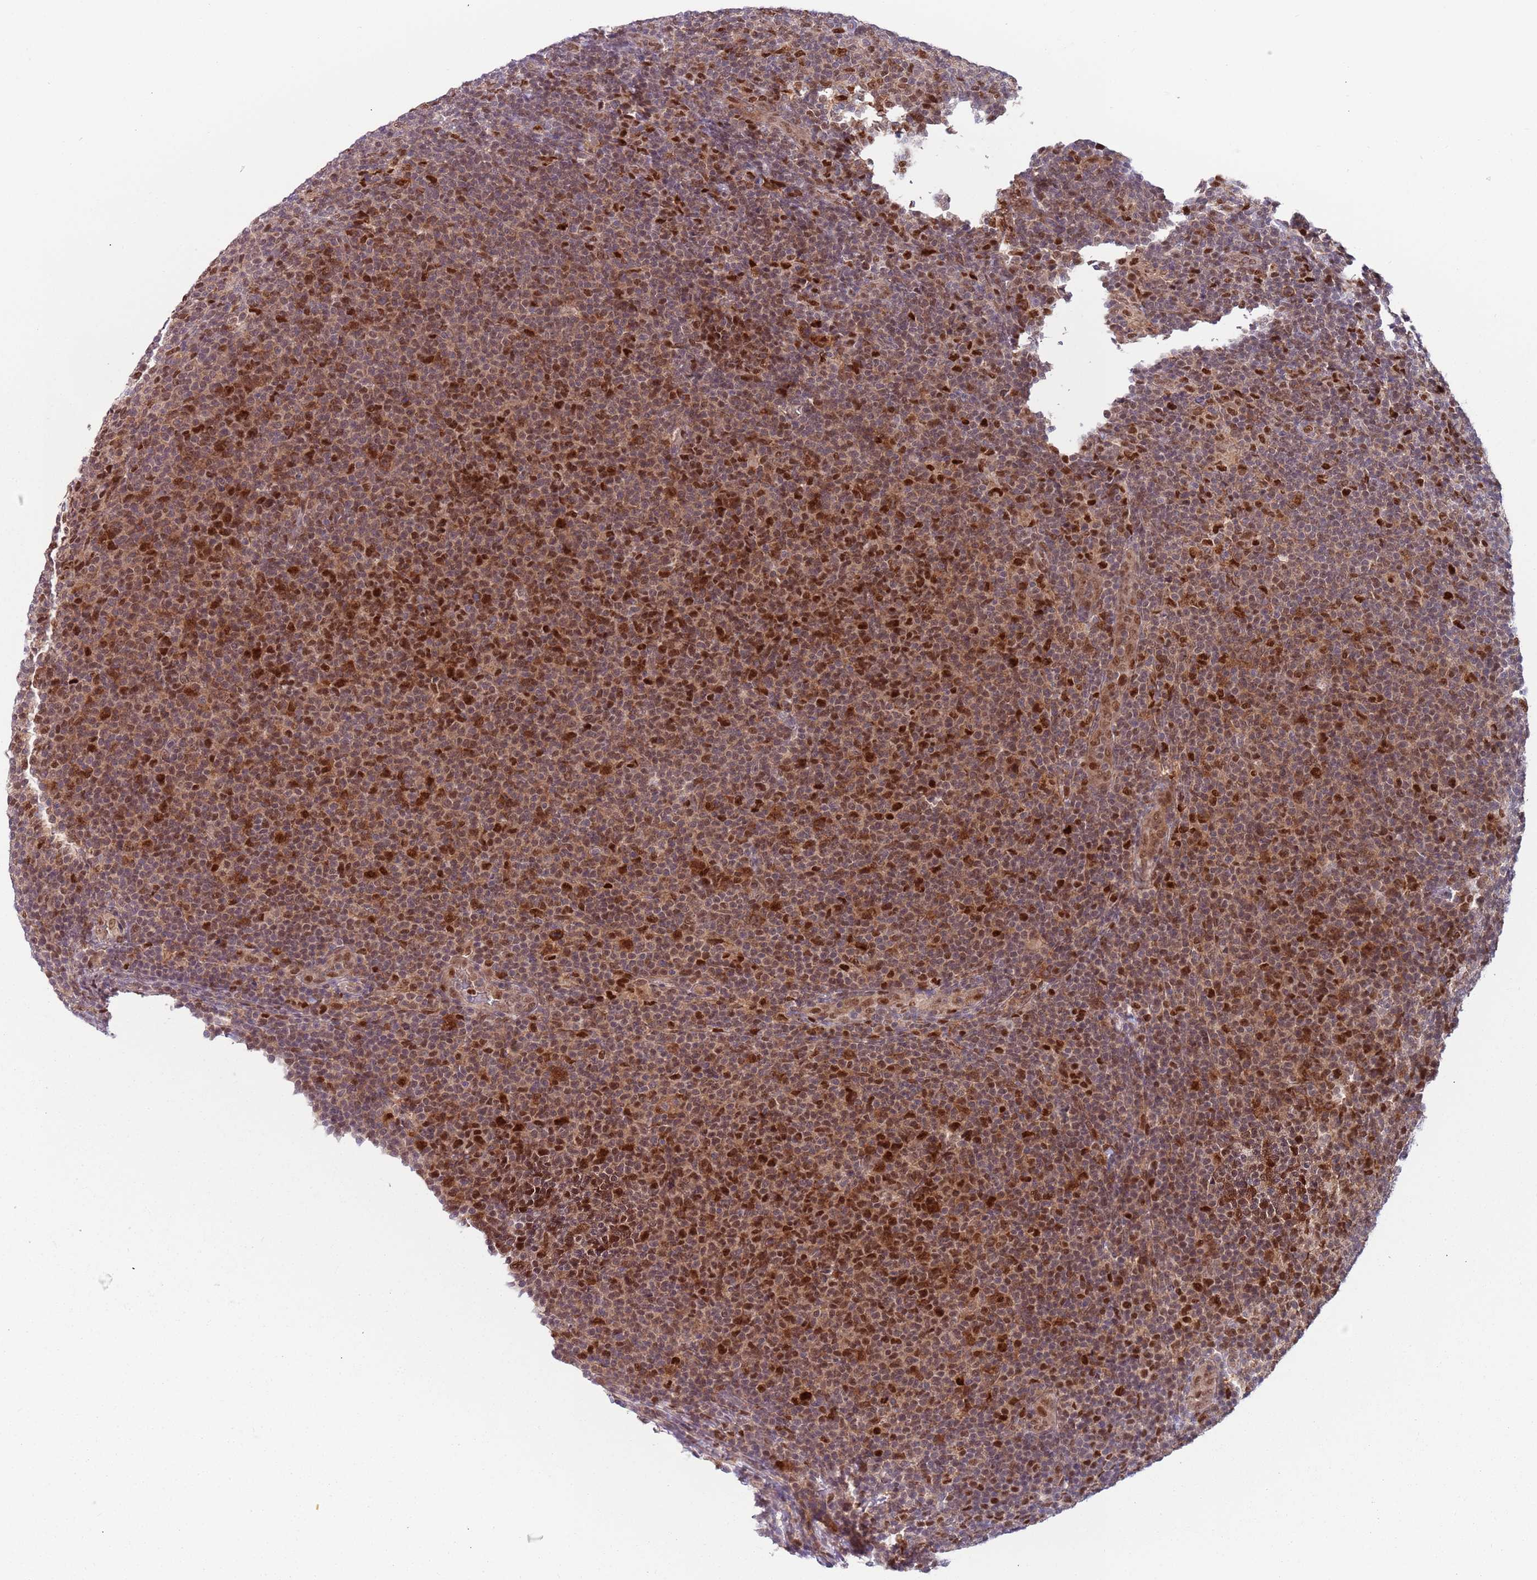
{"staining": {"intensity": "moderate", "quantity": ">75%", "location": "nuclear"}, "tissue": "lymphoma", "cell_type": "Tumor cells", "image_type": "cancer", "snomed": [{"axis": "morphology", "description": "Malignant lymphoma, non-Hodgkin's type, Low grade"}, {"axis": "topography", "description": "Lymph node"}], "caption": "Low-grade malignant lymphoma, non-Hodgkin's type was stained to show a protein in brown. There is medium levels of moderate nuclear staining in about >75% of tumor cells.", "gene": "RMND5B", "patient": {"sex": "male", "age": 66}}